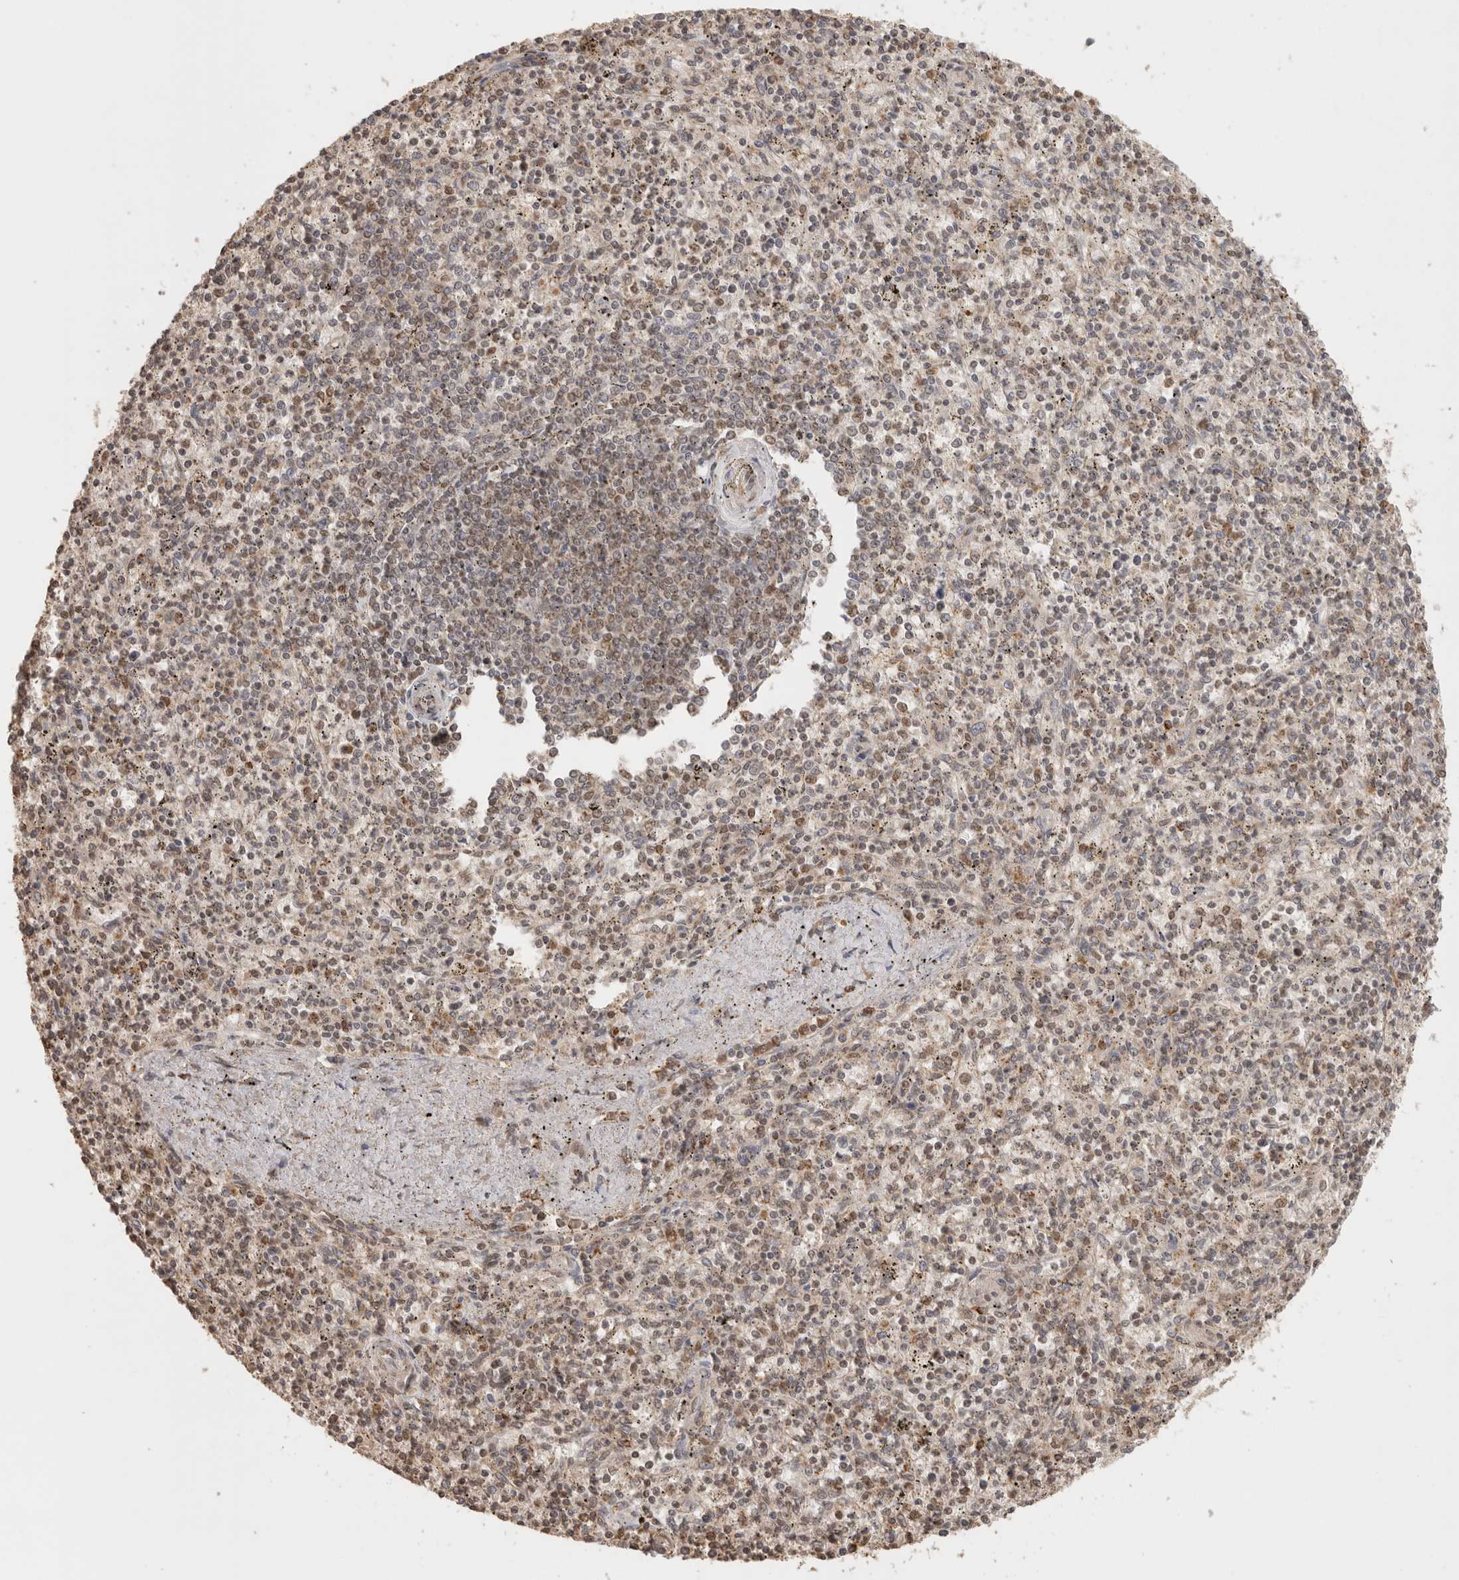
{"staining": {"intensity": "weak", "quantity": "25%-75%", "location": "cytoplasmic/membranous,nuclear"}, "tissue": "spleen", "cell_type": "Cells in red pulp", "image_type": "normal", "snomed": [{"axis": "morphology", "description": "Normal tissue, NOS"}, {"axis": "topography", "description": "Spleen"}], "caption": "Approximately 25%-75% of cells in red pulp in benign spleen show weak cytoplasmic/membranous,nuclear protein positivity as visualized by brown immunohistochemical staining.", "gene": "BNIP3L", "patient": {"sex": "male", "age": 72}}